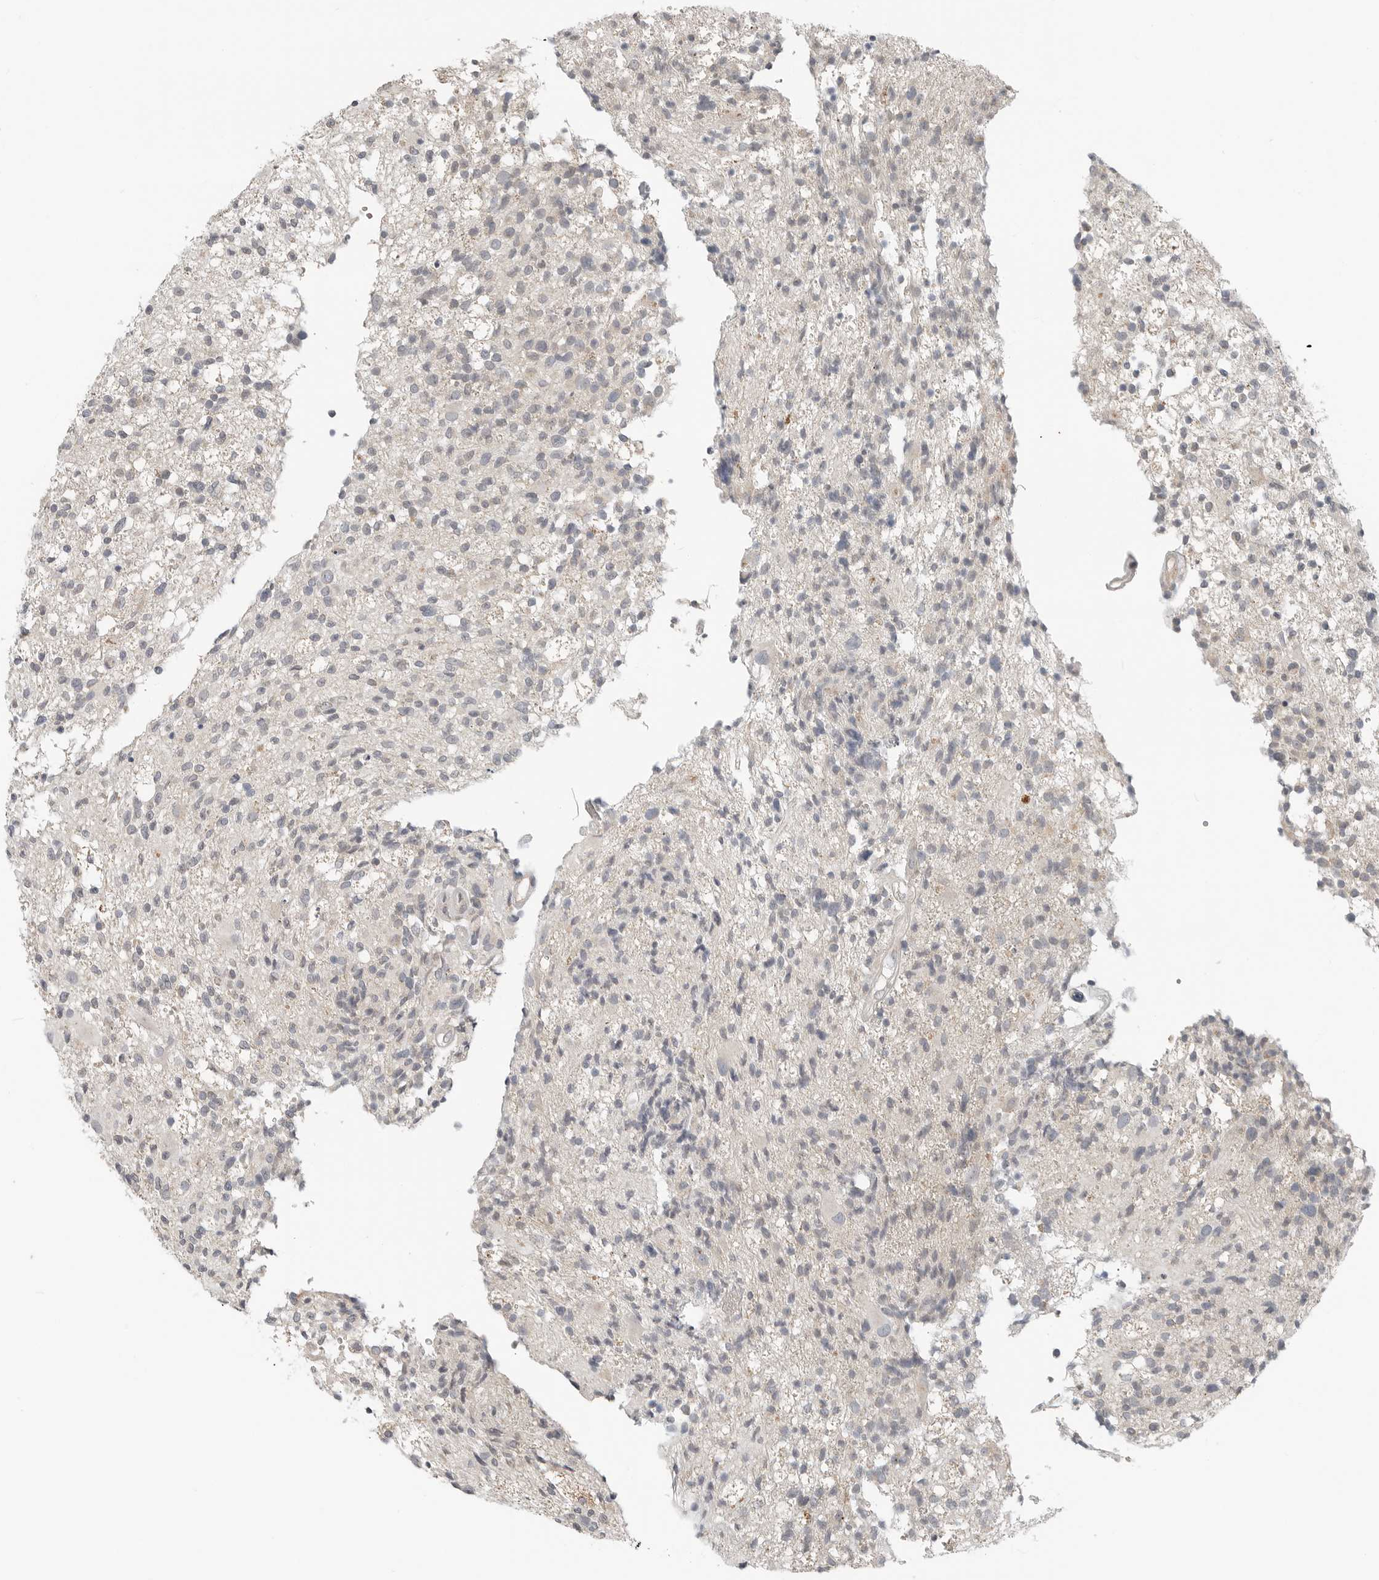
{"staining": {"intensity": "negative", "quantity": "none", "location": "none"}, "tissue": "glioma", "cell_type": "Tumor cells", "image_type": "cancer", "snomed": [{"axis": "morphology", "description": "Glioma, malignant, High grade"}, {"axis": "morphology", "description": "Glioblastoma, NOS"}, {"axis": "topography", "description": "Brain"}], "caption": "DAB immunohistochemical staining of malignant glioma (high-grade) exhibits no significant expression in tumor cells.", "gene": "FCRLB", "patient": {"sex": "male", "age": 60}}